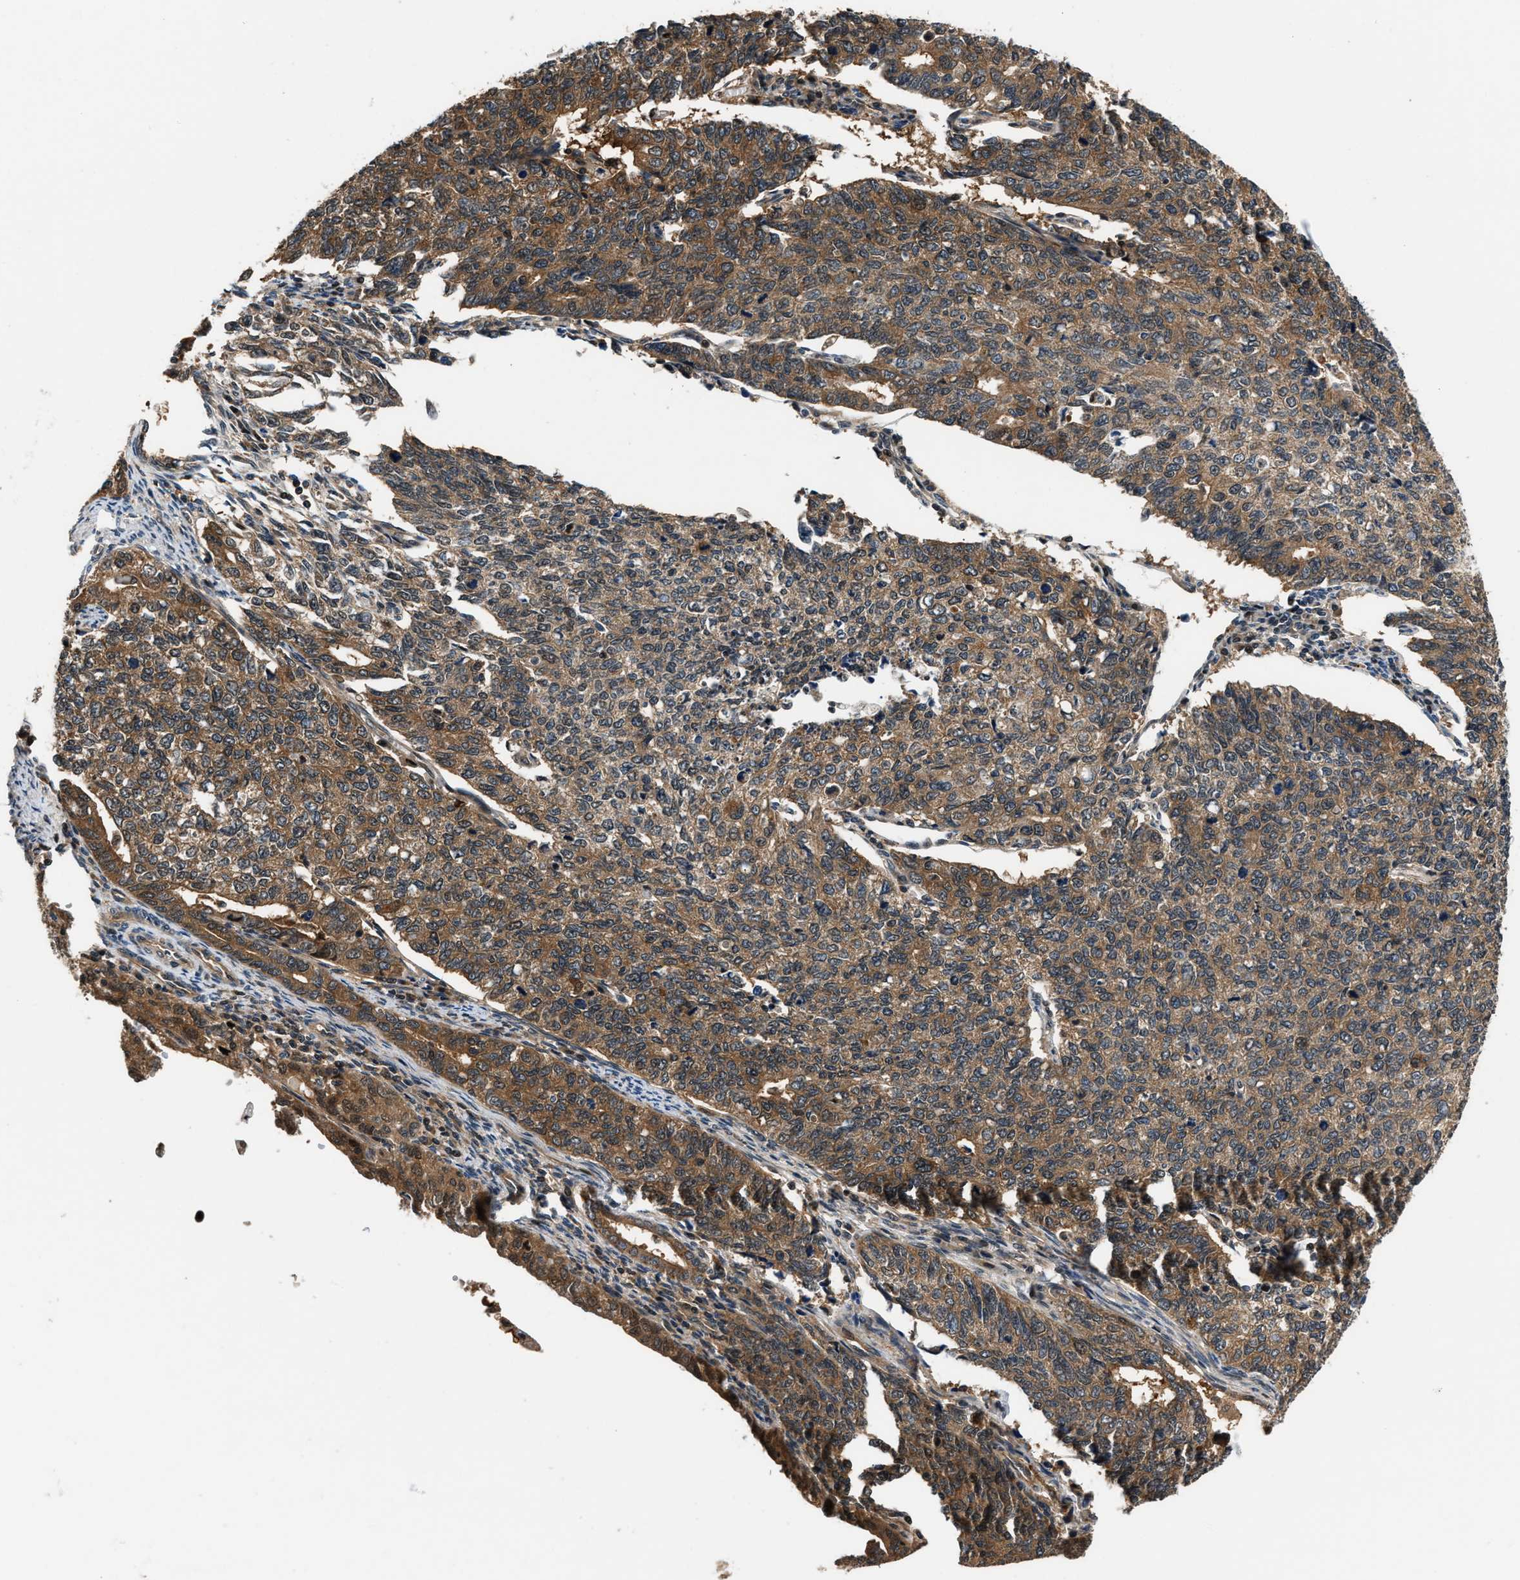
{"staining": {"intensity": "moderate", "quantity": ">75%", "location": "cytoplasmic/membranous"}, "tissue": "cervical cancer", "cell_type": "Tumor cells", "image_type": "cancer", "snomed": [{"axis": "morphology", "description": "Squamous cell carcinoma, NOS"}, {"axis": "topography", "description": "Cervix"}], "caption": "DAB (3,3'-diaminobenzidine) immunohistochemical staining of human cervical cancer displays moderate cytoplasmic/membranous protein expression in approximately >75% of tumor cells.", "gene": "TUT7", "patient": {"sex": "female", "age": 63}}